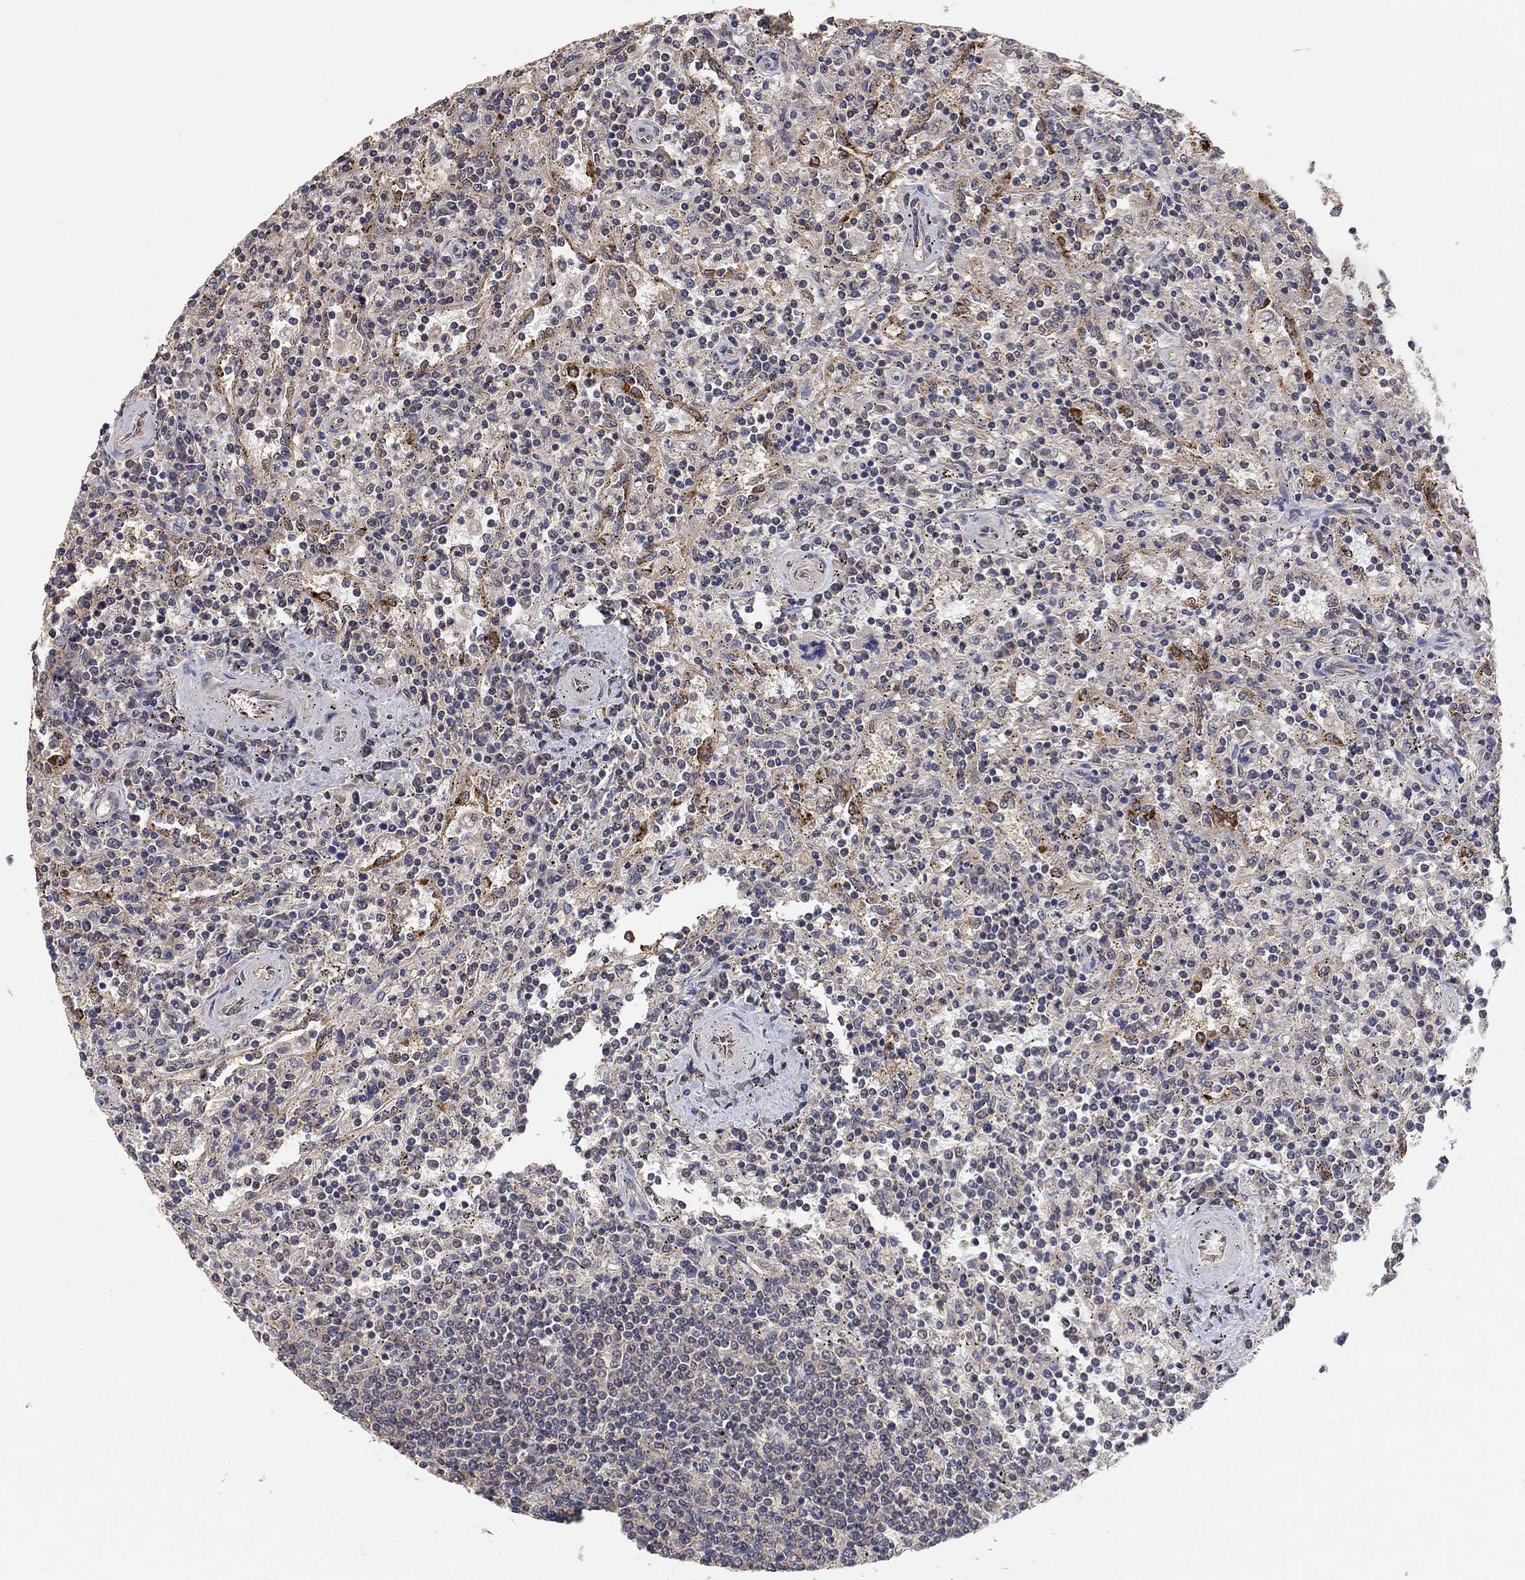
{"staining": {"intensity": "negative", "quantity": "none", "location": "none"}, "tissue": "lymphoma", "cell_type": "Tumor cells", "image_type": "cancer", "snomed": [{"axis": "morphology", "description": "Malignant lymphoma, non-Hodgkin's type, Low grade"}, {"axis": "topography", "description": "Spleen"}], "caption": "This micrograph is of low-grade malignant lymphoma, non-Hodgkin's type stained with immunohistochemistry (IHC) to label a protein in brown with the nuclei are counter-stained blue. There is no staining in tumor cells.", "gene": "CCDC43", "patient": {"sex": "male", "age": 62}}